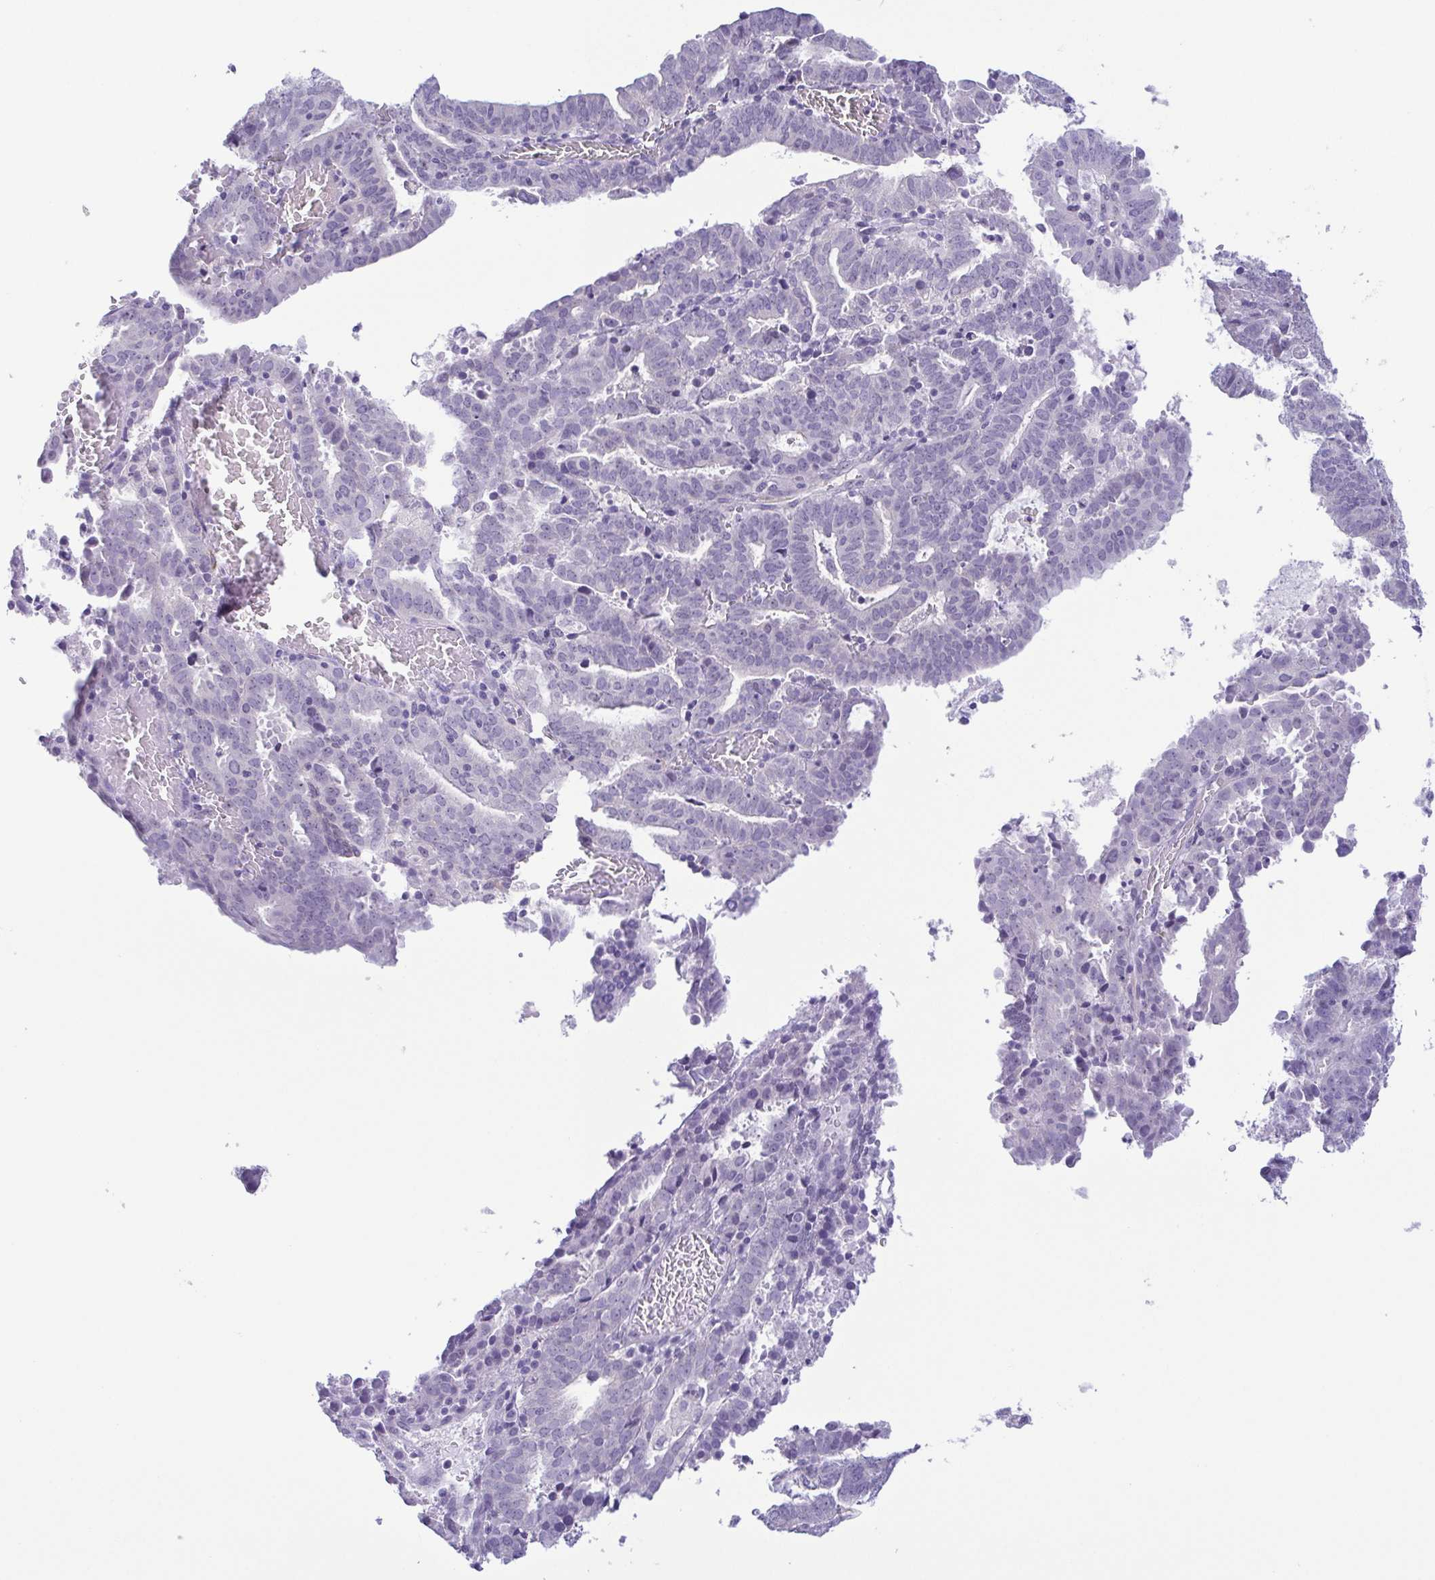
{"staining": {"intensity": "negative", "quantity": "none", "location": "none"}, "tissue": "endometrial cancer", "cell_type": "Tumor cells", "image_type": "cancer", "snomed": [{"axis": "morphology", "description": "Adenocarcinoma, NOS"}, {"axis": "topography", "description": "Uterus"}], "caption": "DAB (3,3'-diaminobenzidine) immunohistochemical staining of human endometrial adenocarcinoma reveals no significant expression in tumor cells.", "gene": "MYL7", "patient": {"sex": "female", "age": 83}}